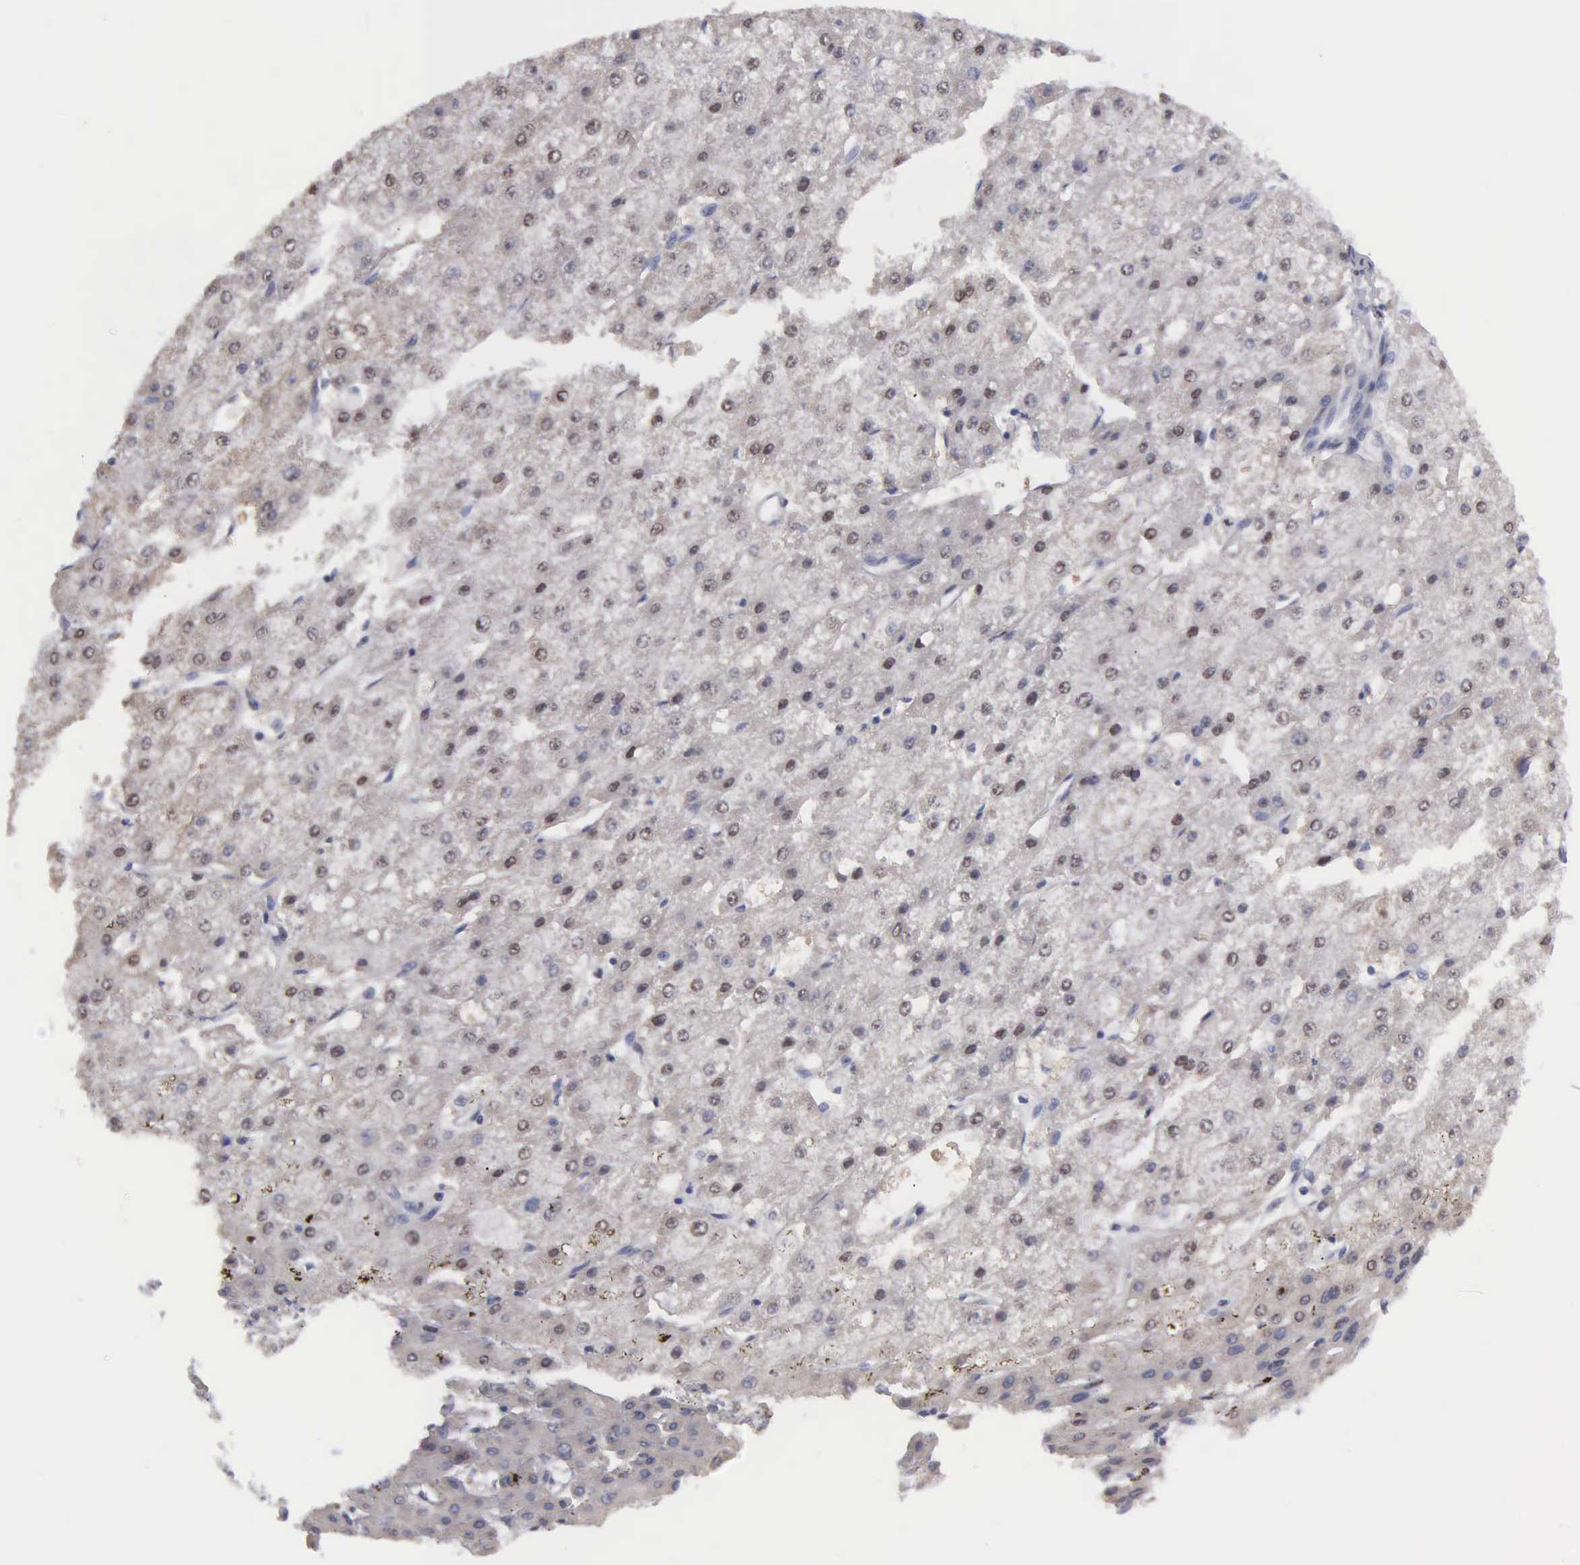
{"staining": {"intensity": "moderate", "quantity": "25%-75%", "location": "nuclear"}, "tissue": "liver cancer", "cell_type": "Tumor cells", "image_type": "cancer", "snomed": [{"axis": "morphology", "description": "Carcinoma, Hepatocellular, NOS"}, {"axis": "topography", "description": "Liver"}], "caption": "Human hepatocellular carcinoma (liver) stained for a protein (brown) exhibits moderate nuclear positive expression in about 25%-75% of tumor cells.", "gene": "KIAA0586", "patient": {"sex": "female", "age": 52}}